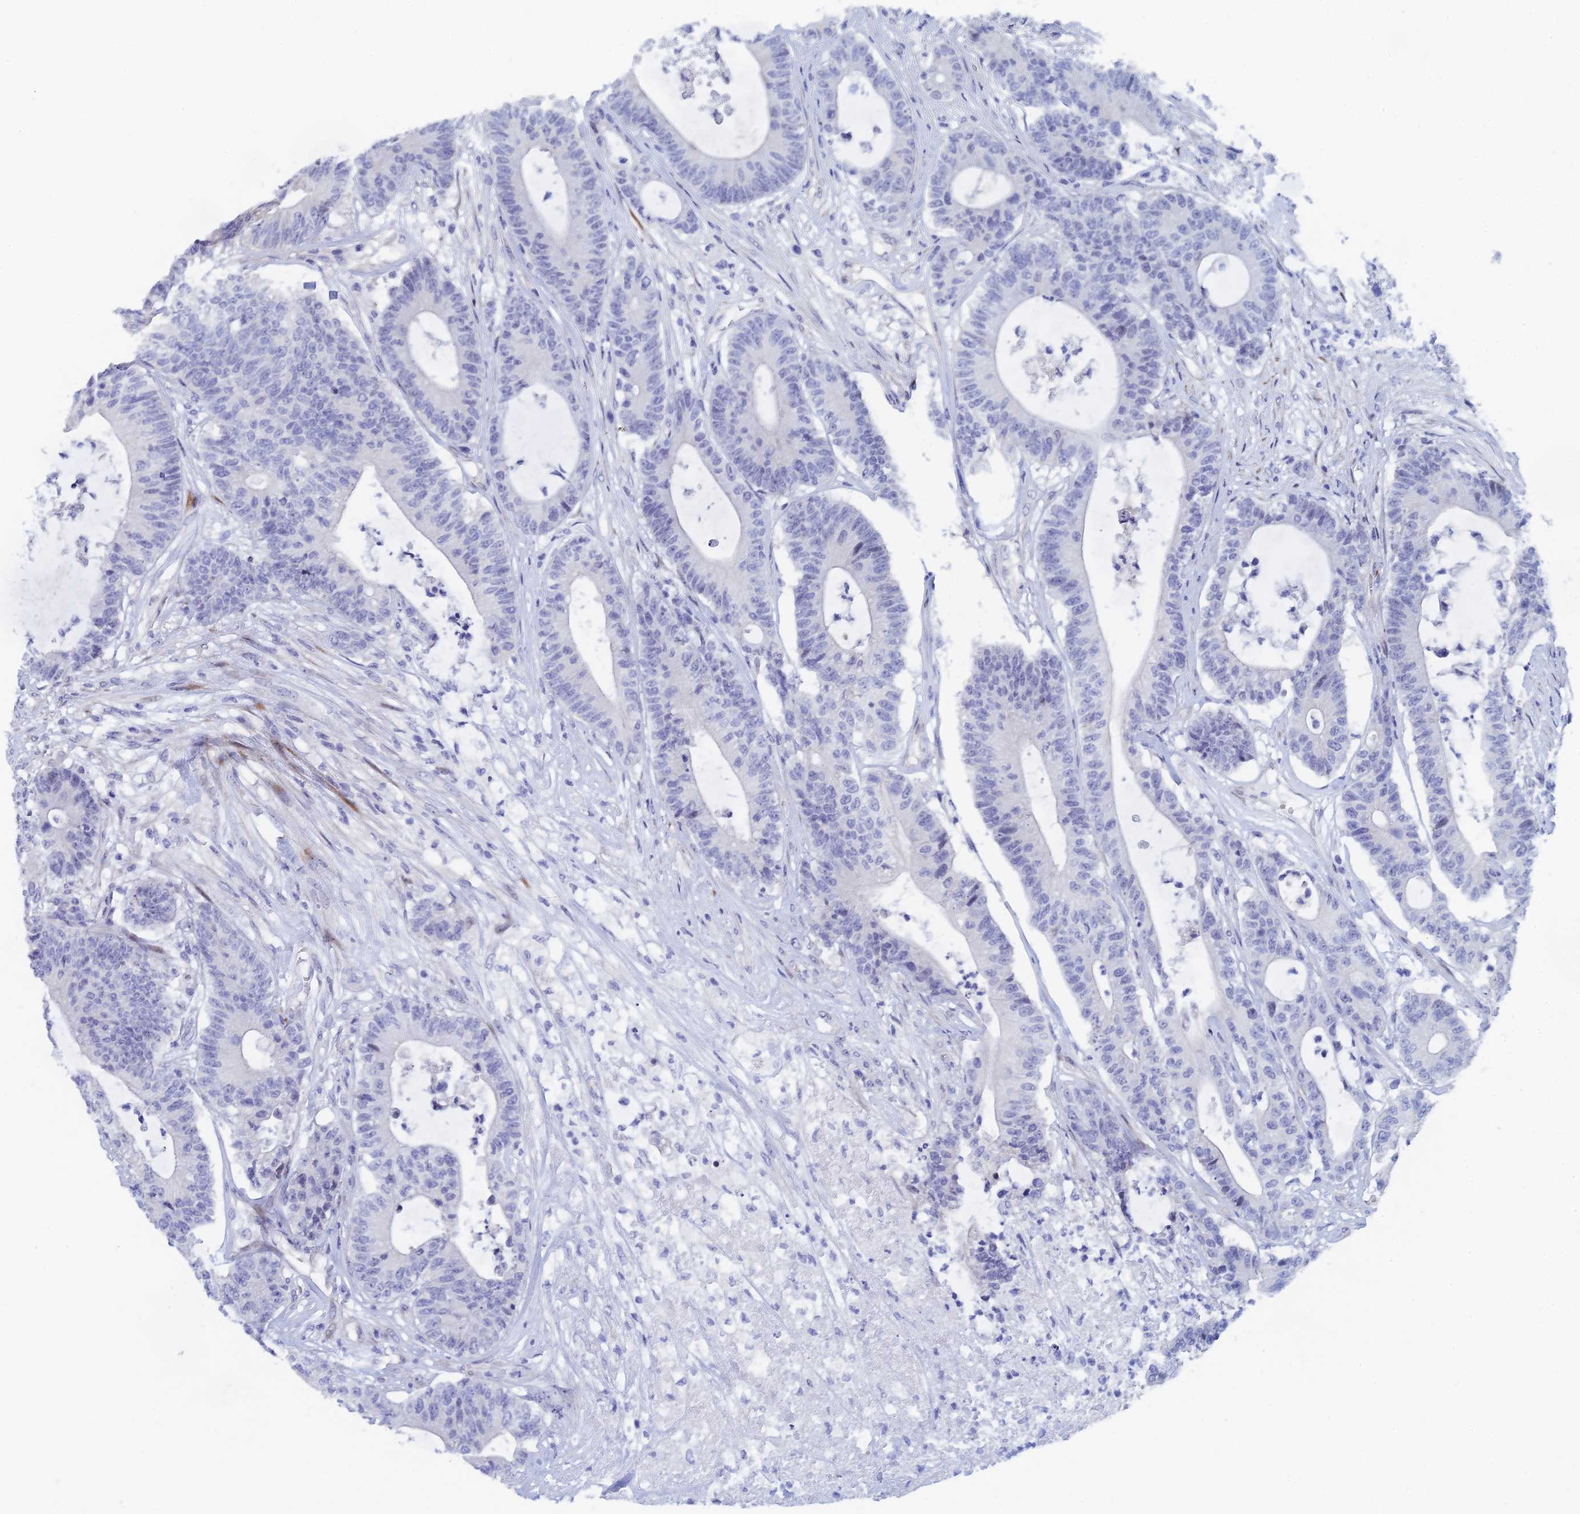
{"staining": {"intensity": "negative", "quantity": "none", "location": "none"}, "tissue": "colorectal cancer", "cell_type": "Tumor cells", "image_type": "cancer", "snomed": [{"axis": "morphology", "description": "Adenocarcinoma, NOS"}, {"axis": "topography", "description": "Colon"}], "caption": "Colorectal cancer stained for a protein using immunohistochemistry (IHC) demonstrates no staining tumor cells.", "gene": "DRGX", "patient": {"sex": "female", "age": 84}}